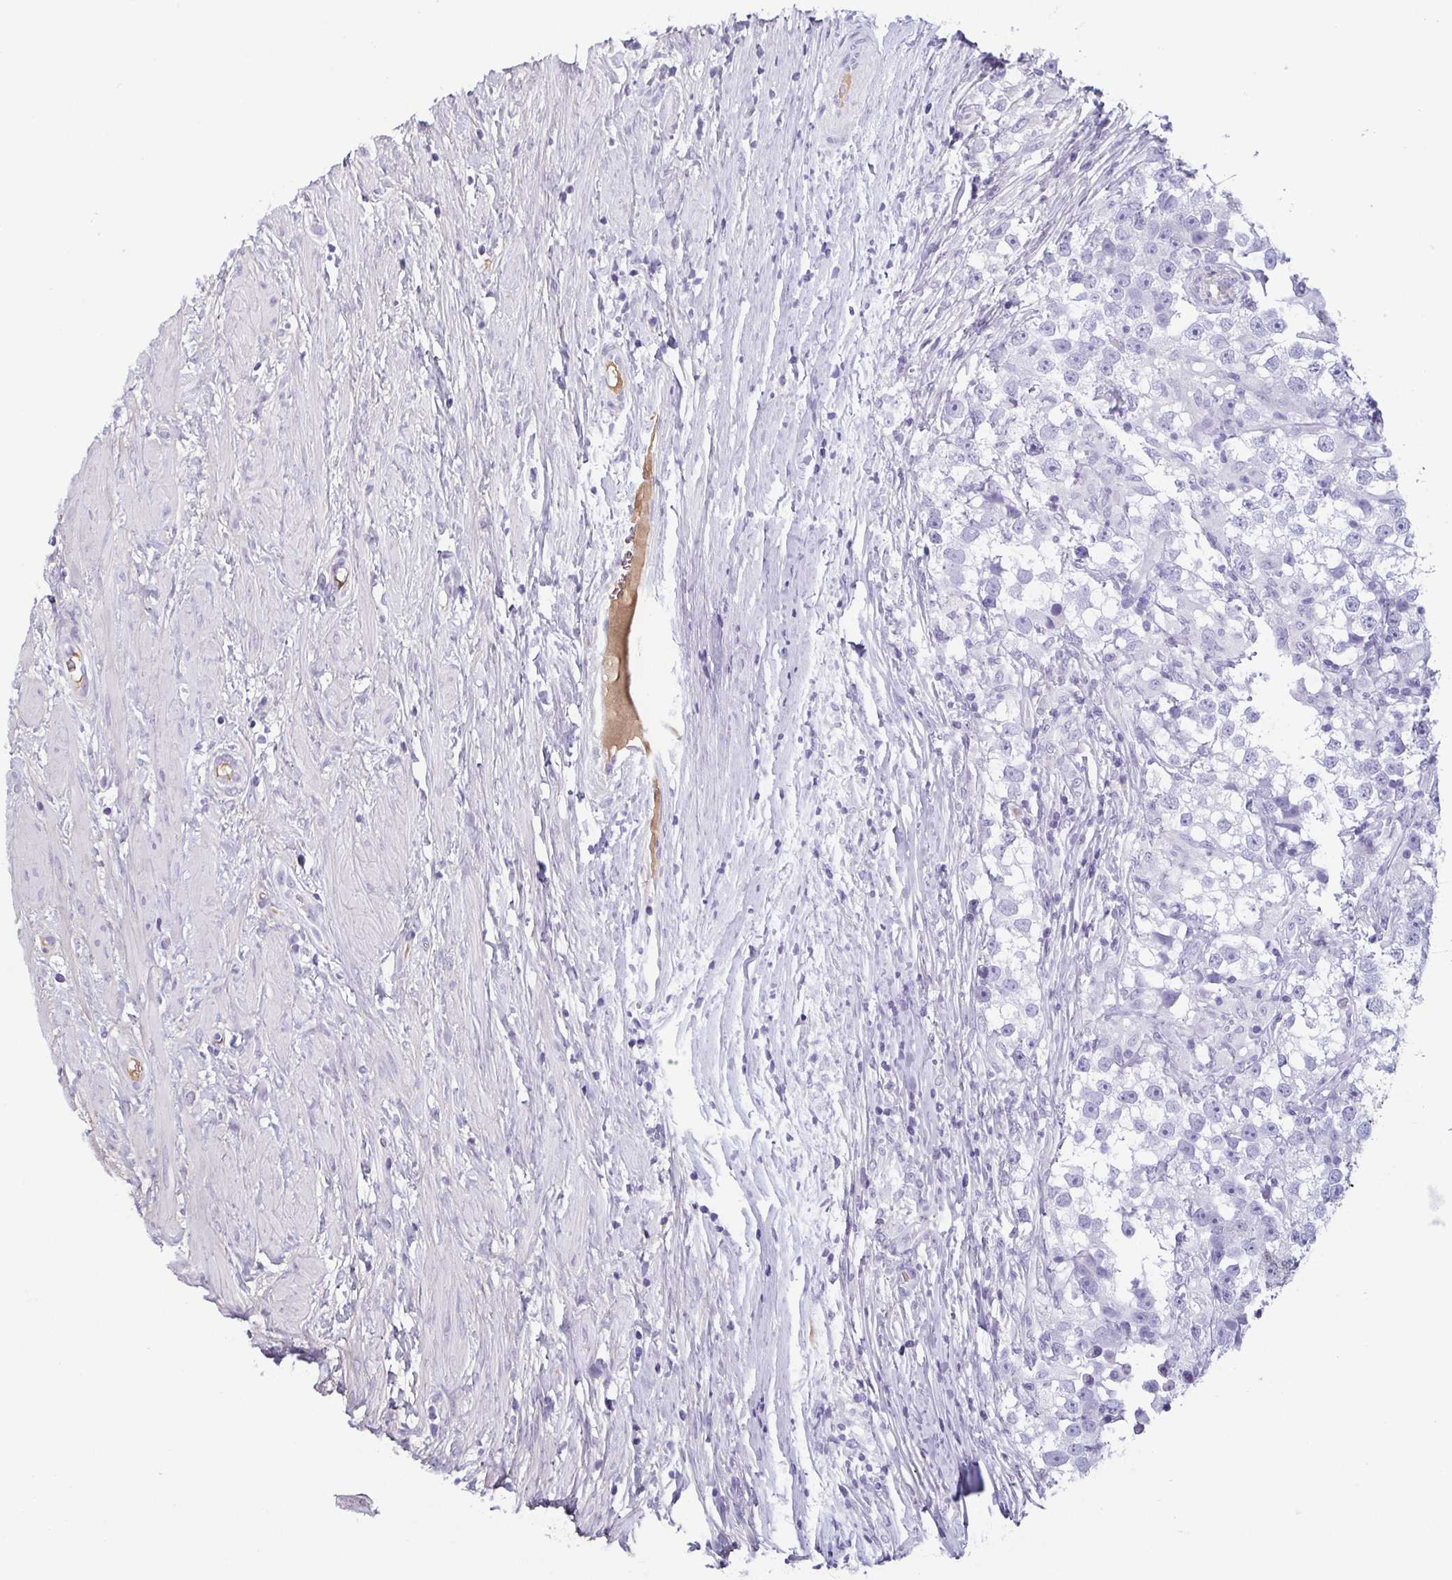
{"staining": {"intensity": "negative", "quantity": "none", "location": "none"}, "tissue": "testis cancer", "cell_type": "Tumor cells", "image_type": "cancer", "snomed": [{"axis": "morphology", "description": "Seminoma, NOS"}, {"axis": "topography", "description": "Testis"}], "caption": "A high-resolution image shows immunohistochemistry staining of testis seminoma, which exhibits no significant staining in tumor cells.", "gene": "ECM1", "patient": {"sex": "male", "age": 46}}